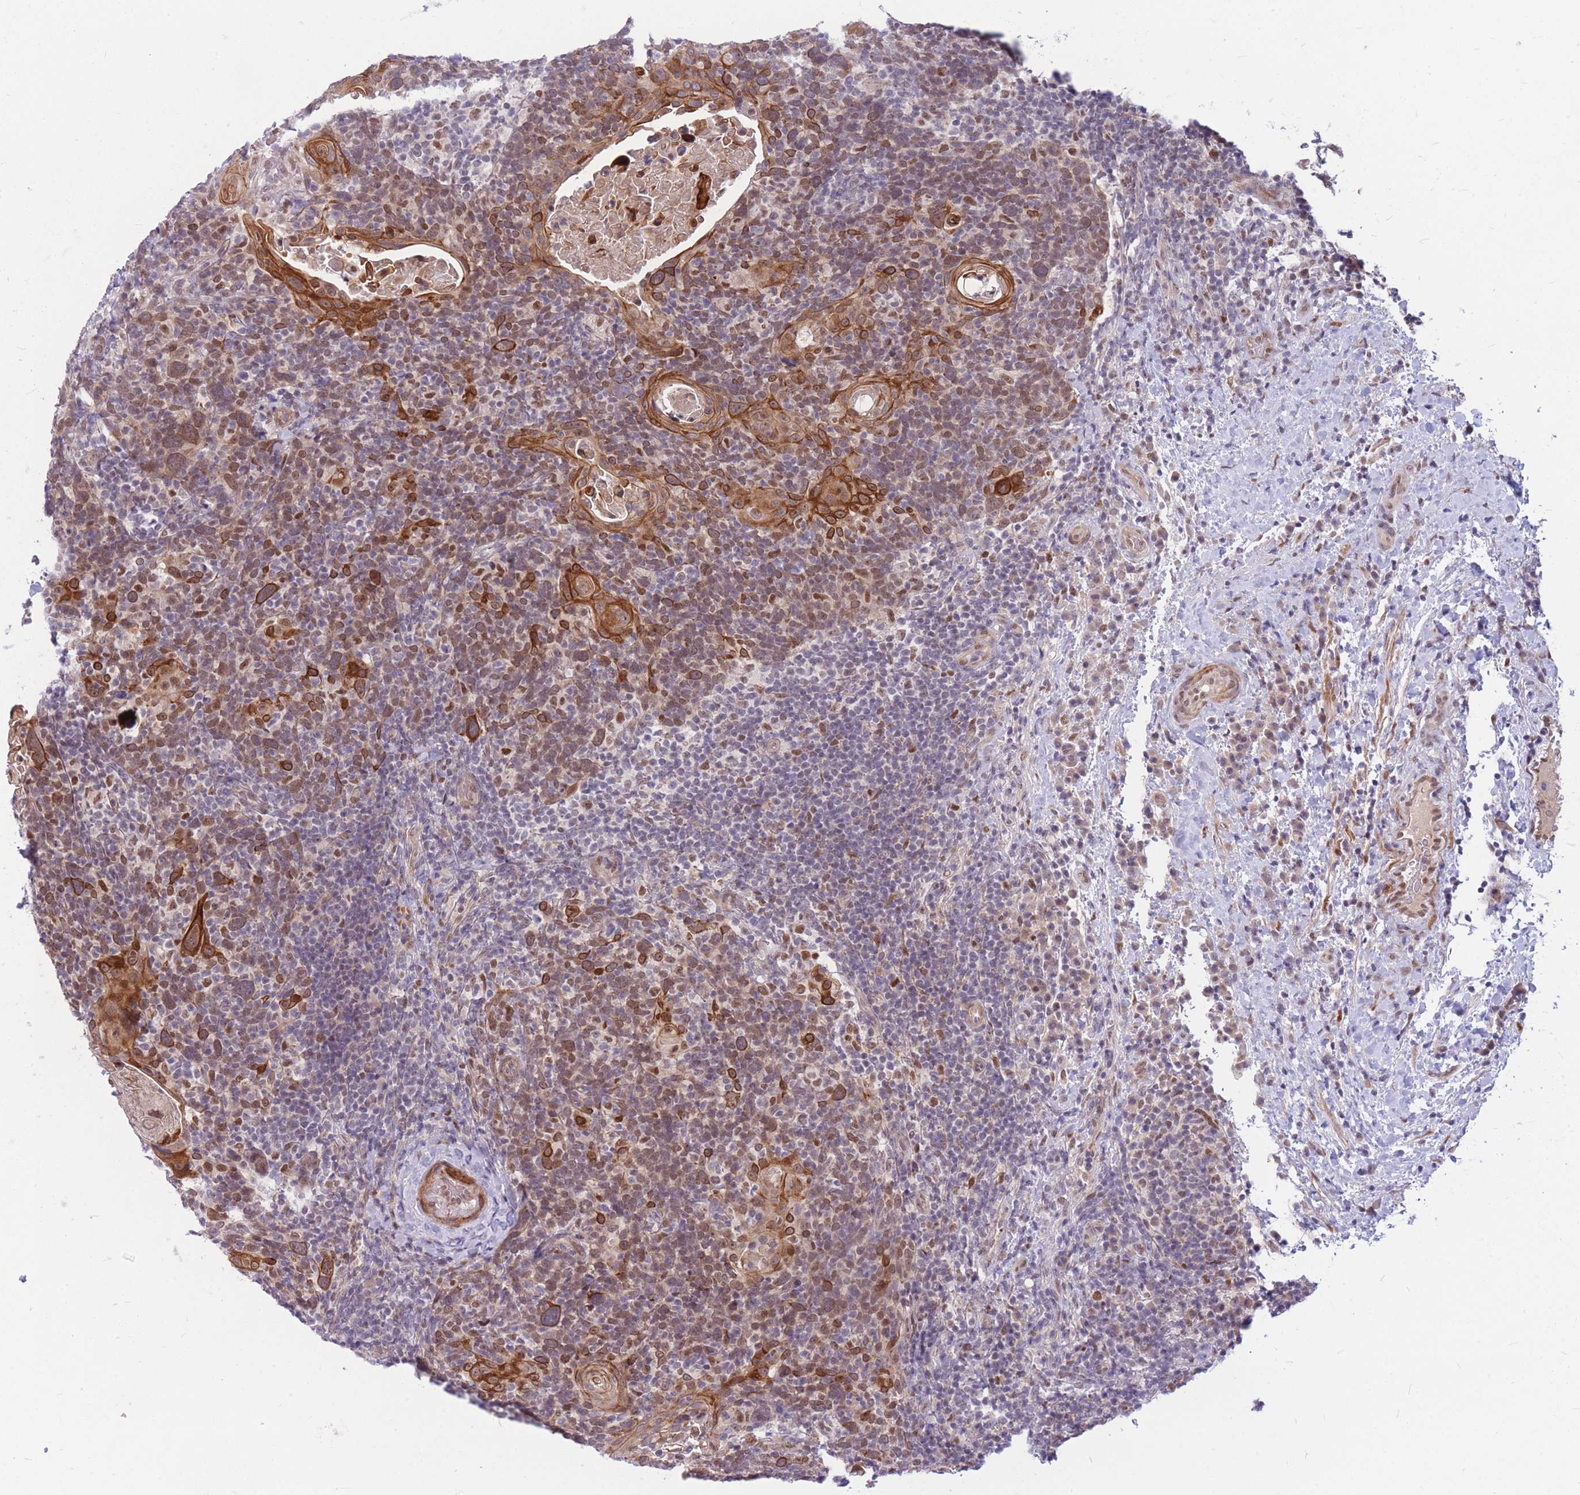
{"staining": {"intensity": "strong", "quantity": ">75%", "location": "cytoplasmic/membranous"}, "tissue": "head and neck cancer", "cell_type": "Tumor cells", "image_type": "cancer", "snomed": [{"axis": "morphology", "description": "Squamous cell carcinoma, NOS"}, {"axis": "morphology", "description": "Squamous cell carcinoma, metastatic, NOS"}, {"axis": "topography", "description": "Lymph node"}, {"axis": "topography", "description": "Head-Neck"}], "caption": "Head and neck metastatic squamous cell carcinoma stained with a brown dye demonstrates strong cytoplasmic/membranous positive positivity in about >75% of tumor cells.", "gene": "ERCC2", "patient": {"sex": "male", "age": 62}}